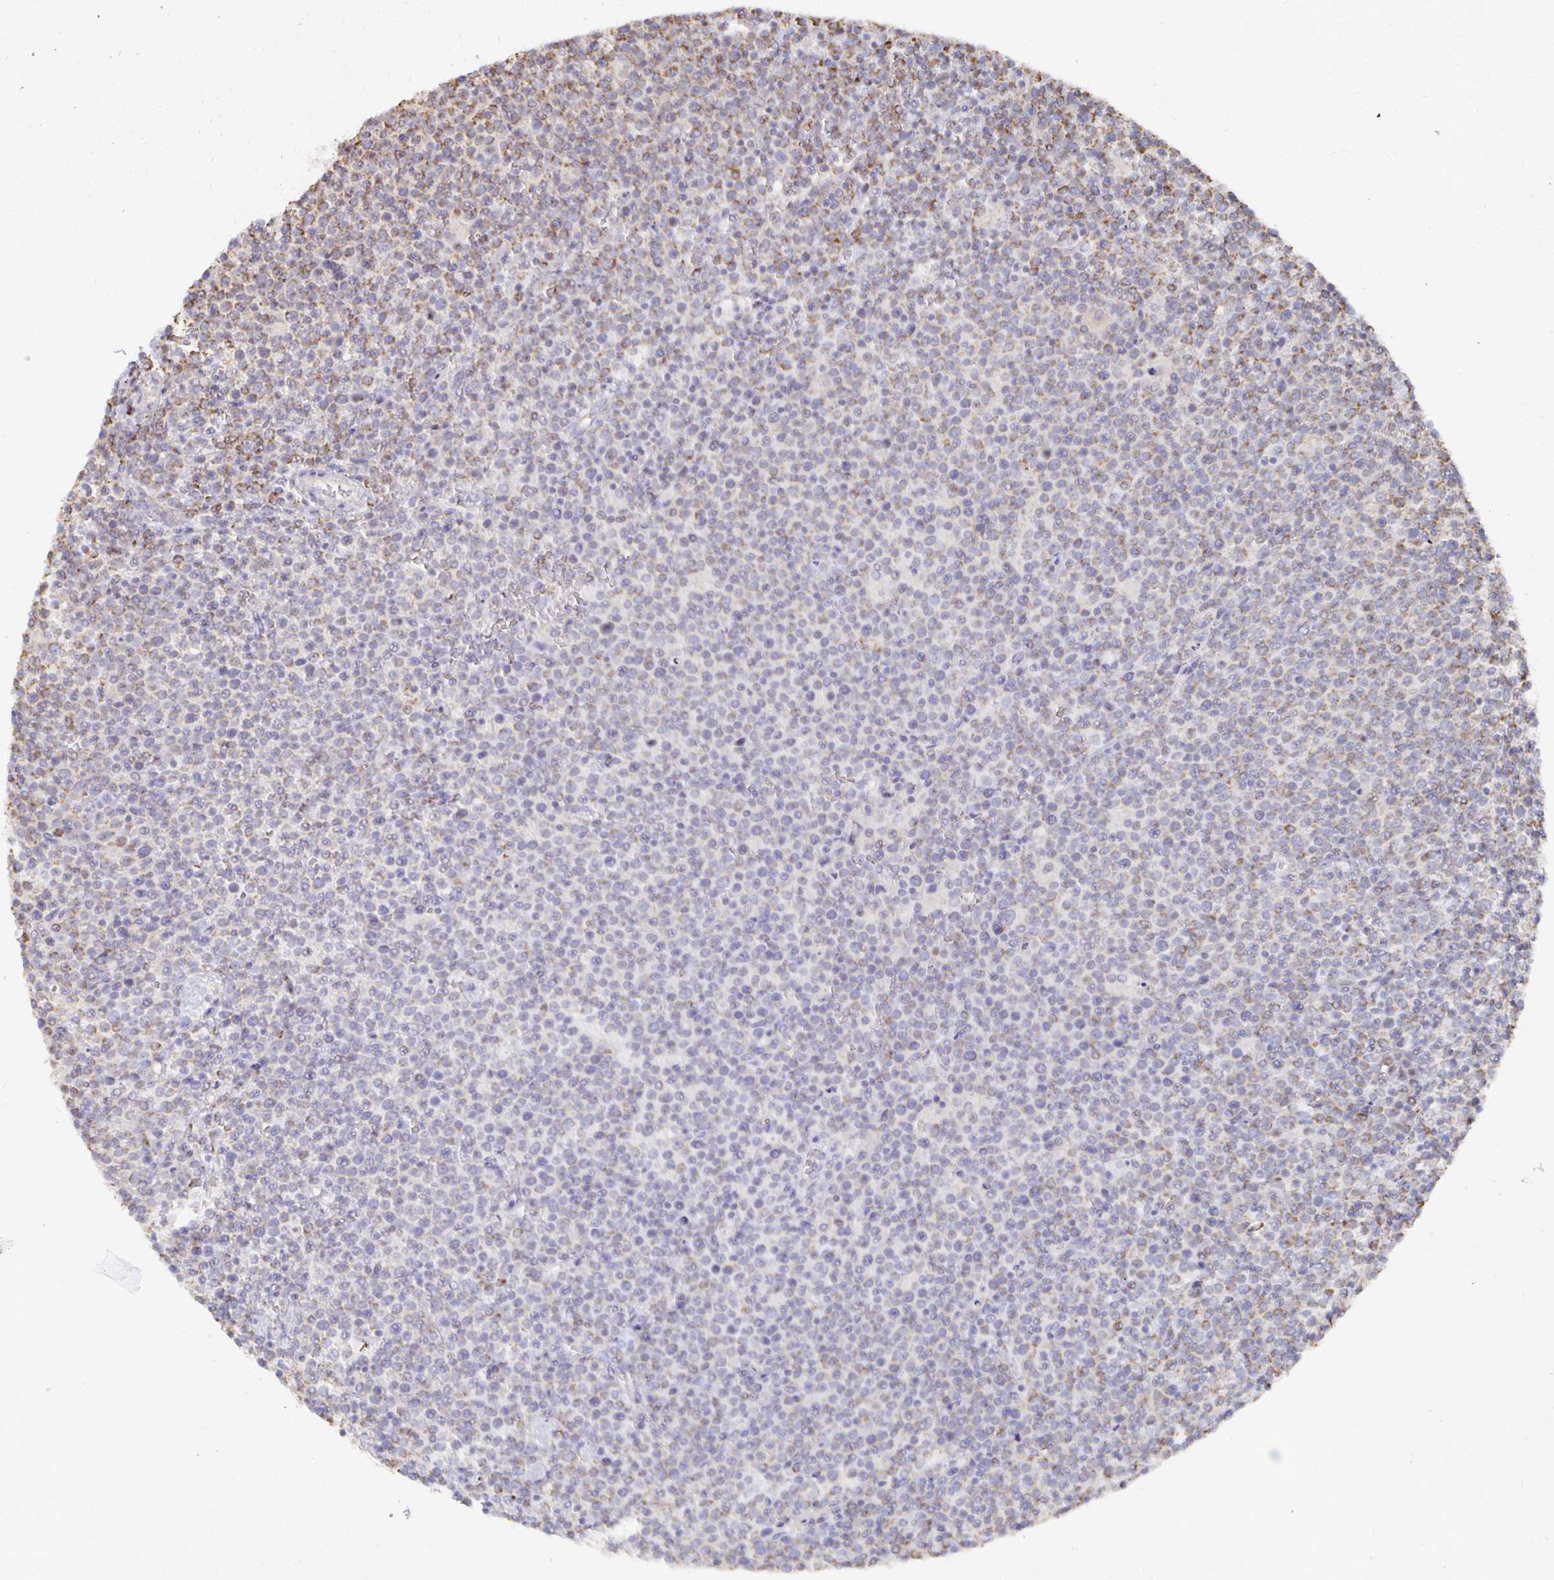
{"staining": {"intensity": "weak", "quantity": "25%-75%", "location": "cytoplasmic/membranous"}, "tissue": "lymphoma", "cell_type": "Tumor cells", "image_type": "cancer", "snomed": [{"axis": "morphology", "description": "Malignant lymphoma, non-Hodgkin's type, High grade"}, {"axis": "topography", "description": "Lymph node"}], "caption": "Lymphoma tissue shows weak cytoplasmic/membranous expression in about 25%-75% of tumor cells", "gene": "NKX2-8", "patient": {"sex": "male", "age": 61}}